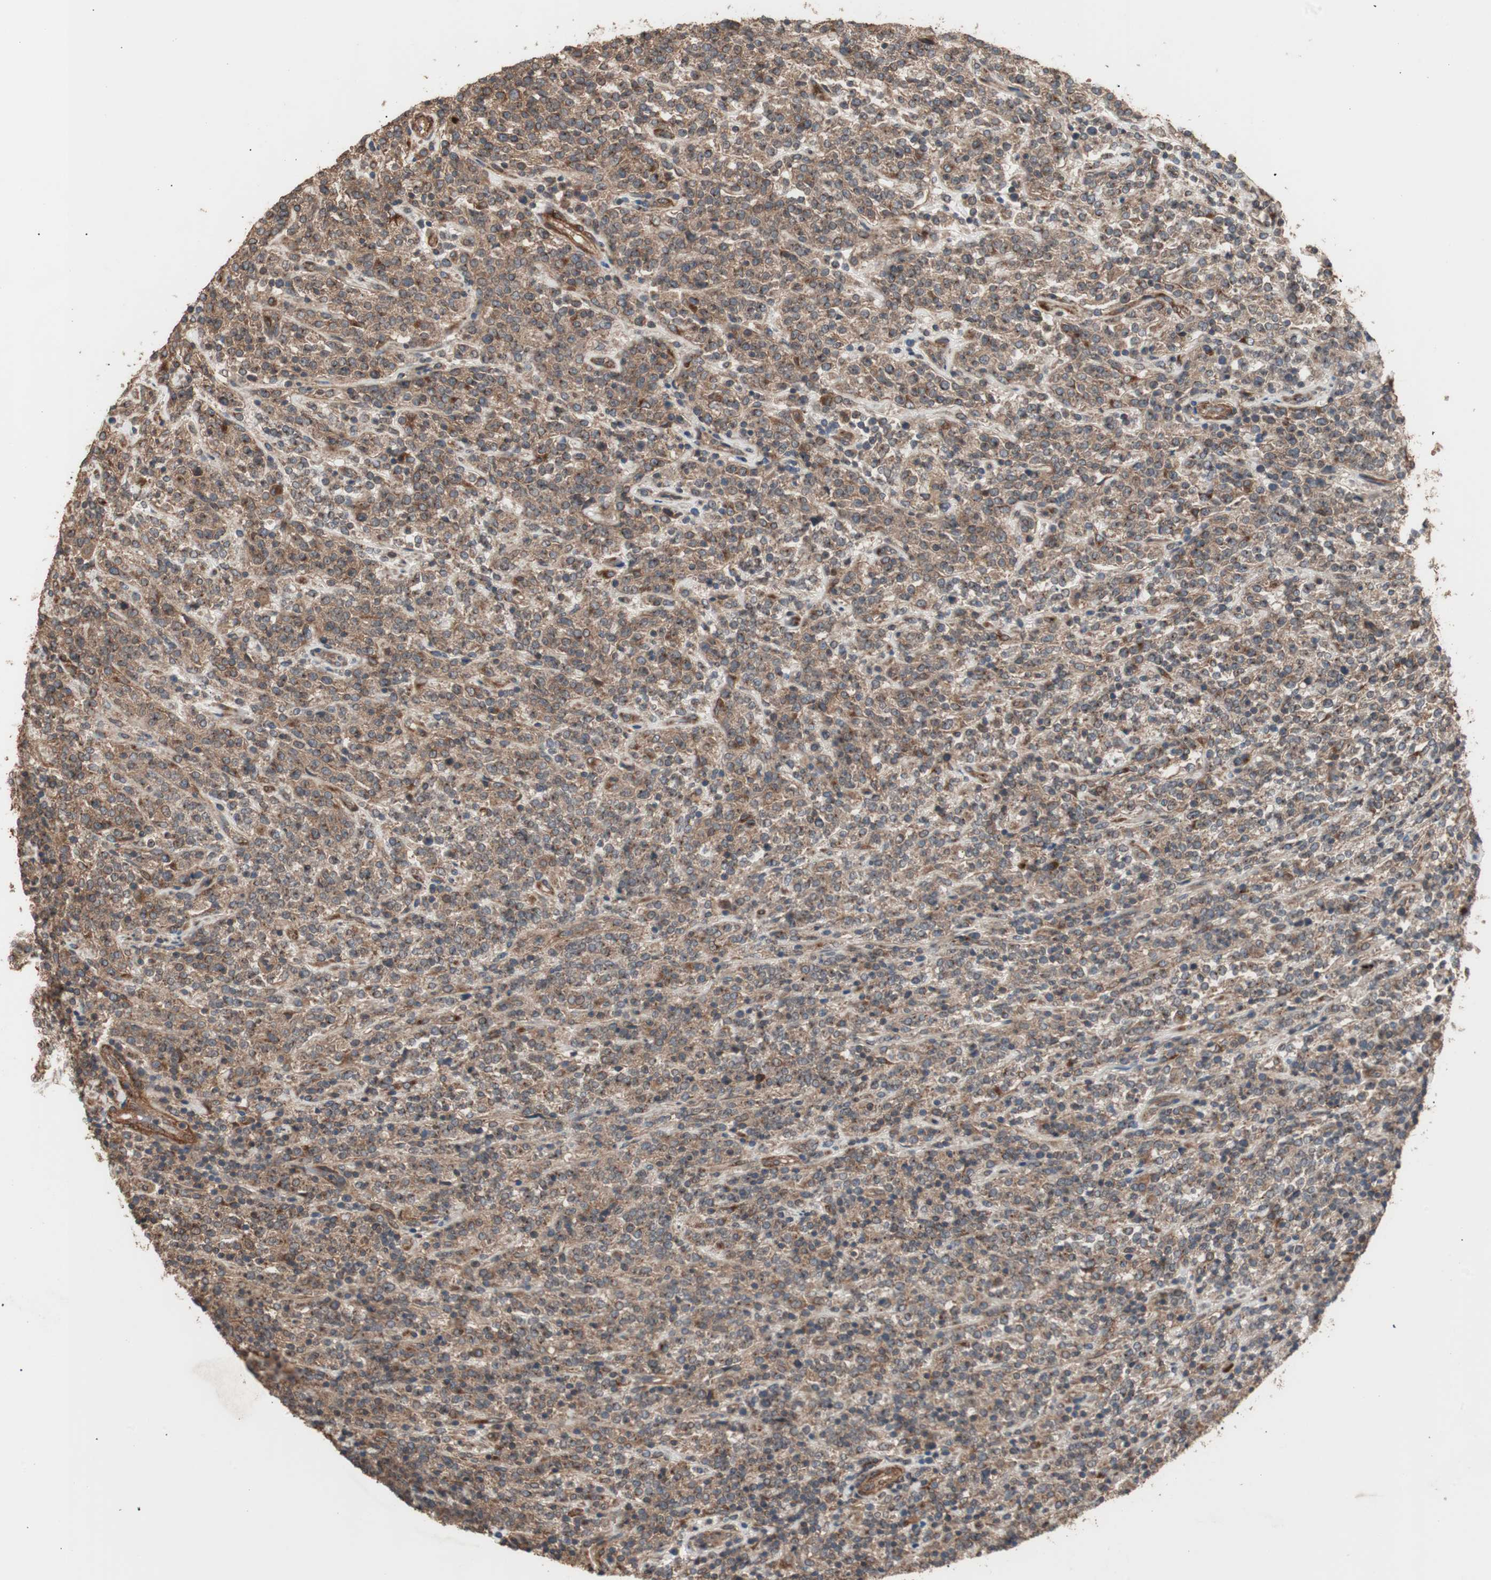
{"staining": {"intensity": "weak", "quantity": ">75%", "location": "cytoplasmic/membranous"}, "tissue": "lymphoma", "cell_type": "Tumor cells", "image_type": "cancer", "snomed": [{"axis": "morphology", "description": "Malignant lymphoma, non-Hodgkin's type, High grade"}, {"axis": "topography", "description": "Soft tissue"}], "caption": "This image demonstrates immunohistochemistry (IHC) staining of human lymphoma, with low weak cytoplasmic/membranous staining in about >75% of tumor cells.", "gene": "LZTS1", "patient": {"sex": "male", "age": 18}}